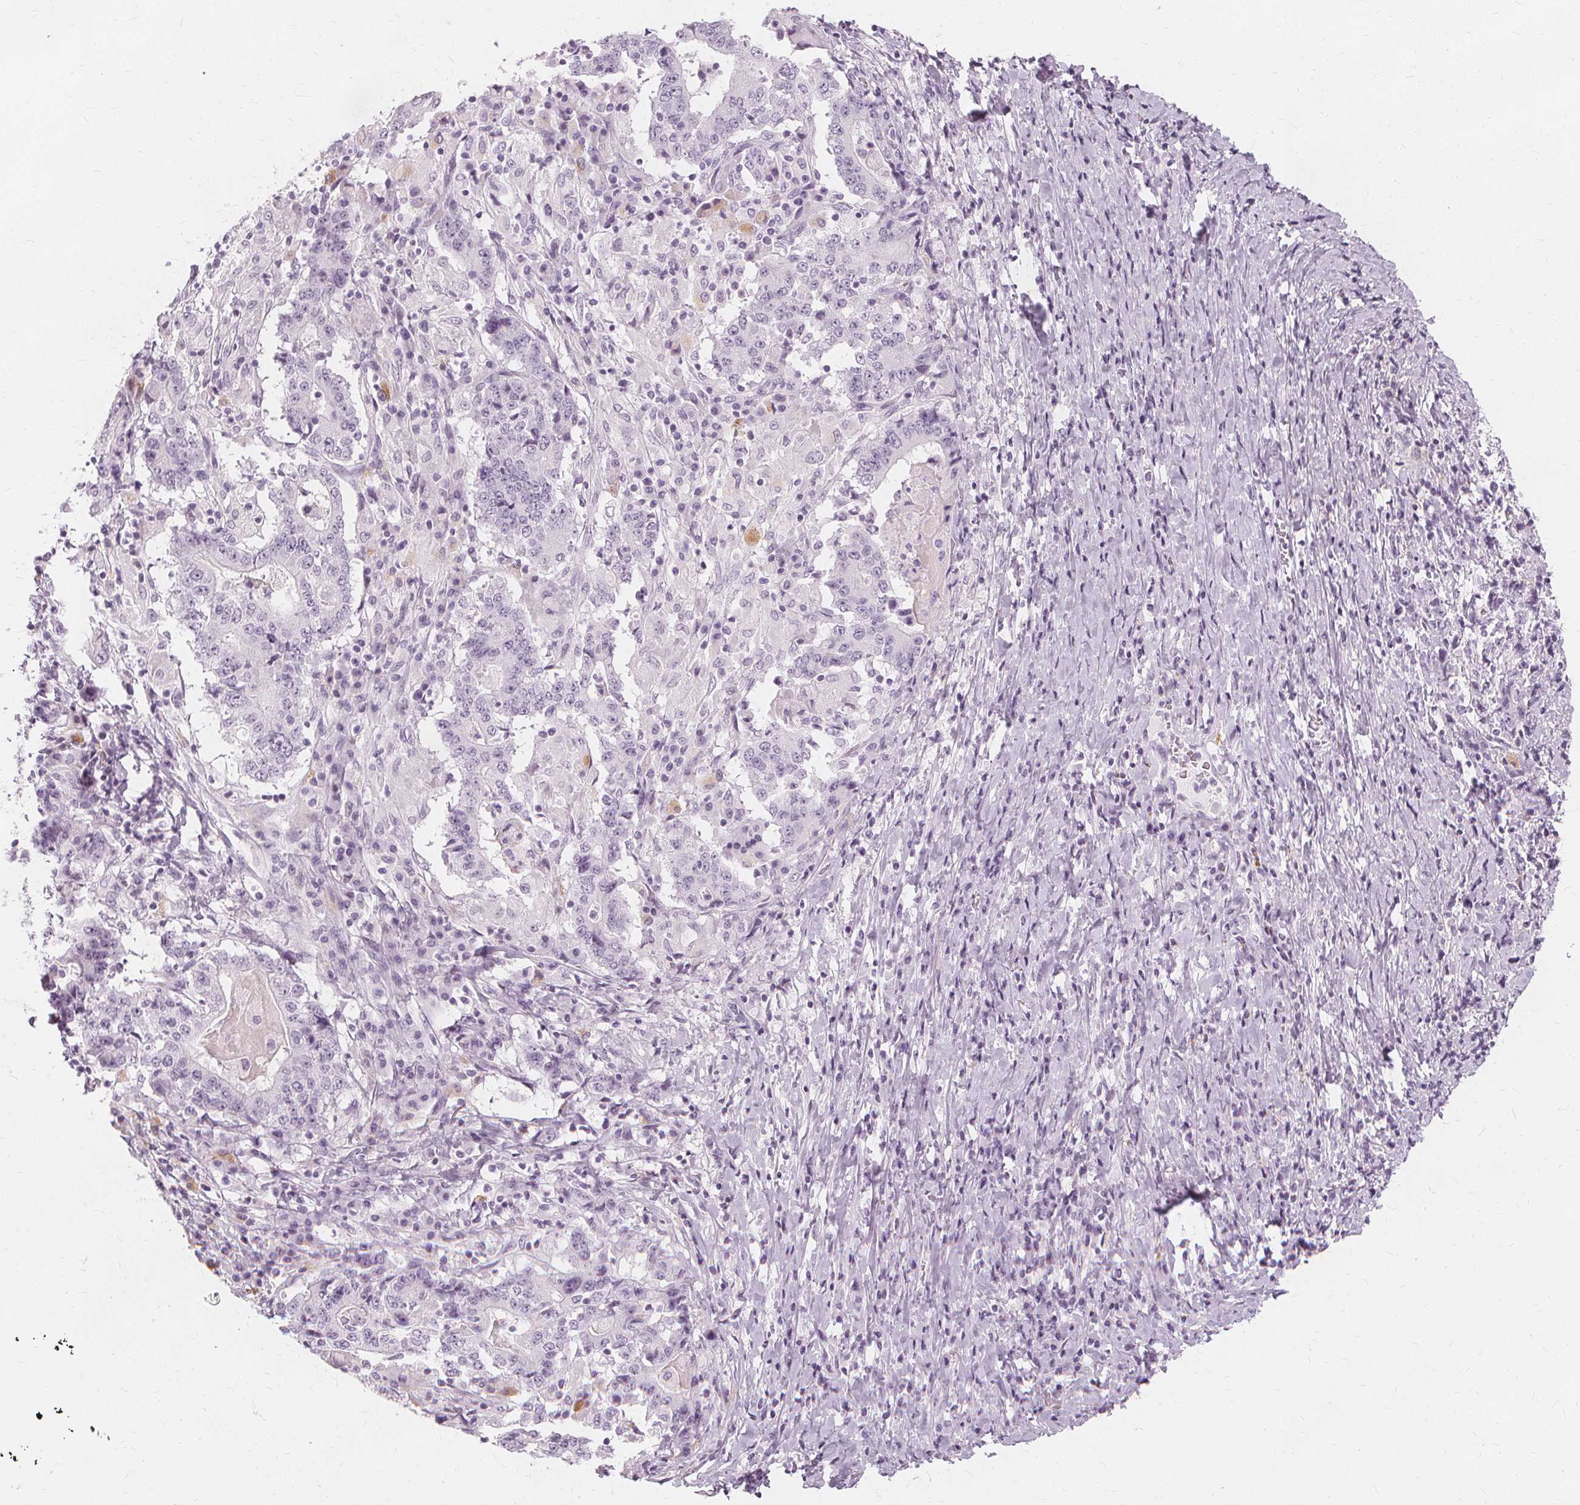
{"staining": {"intensity": "negative", "quantity": "none", "location": "none"}, "tissue": "stomach cancer", "cell_type": "Tumor cells", "image_type": "cancer", "snomed": [{"axis": "morphology", "description": "Normal tissue, NOS"}, {"axis": "morphology", "description": "Adenocarcinoma, NOS"}, {"axis": "topography", "description": "Stomach, upper"}, {"axis": "topography", "description": "Stomach"}], "caption": "Histopathology image shows no protein positivity in tumor cells of stomach cancer tissue.", "gene": "TFF1", "patient": {"sex": "male", "age": 59}}